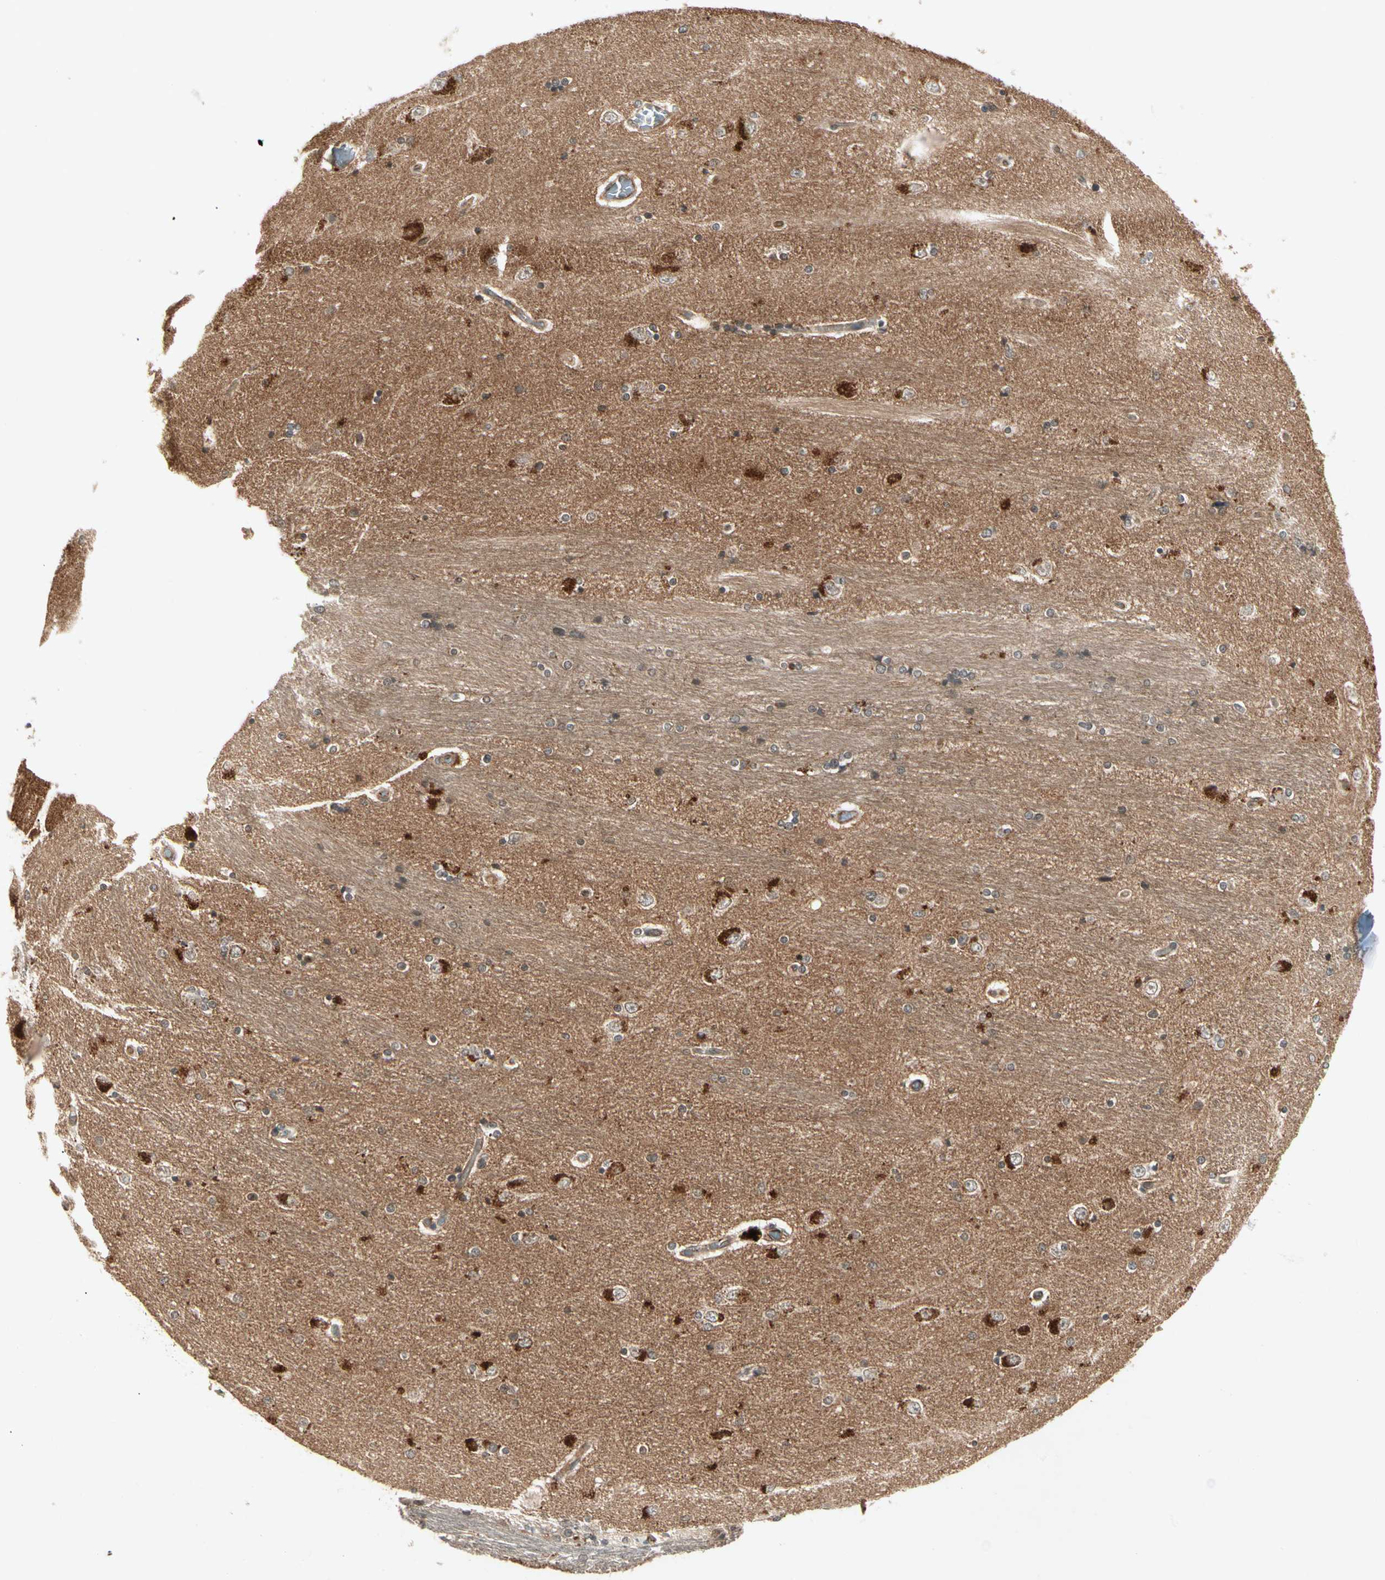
{"staining": {"intensity": "strong", "quantity": "<25%", "location": "cytoplasmic/membranous"}, "tissue": "hippocampus", "cell_type": "Glial cells", "image_type": "normal", "snomed": [{"axis": "morphology", "description": "Normal tissue, NOS"}, {"axis": "topography", "description": "Hippocampus"}], "caption": "Hippocampus was stained to show a protein in brown. There is medium levels of strong cytoplasmic/membranous expression in approximately <25% of glial cells. The staining was performed using DAB (3,3'-diaminobenzidine), with brown indicating positive protein expression. Nuclei are stained blue with hematoxylin.", "gene": "FLOT1", "patient": {"sex": "female", "age": 54}}